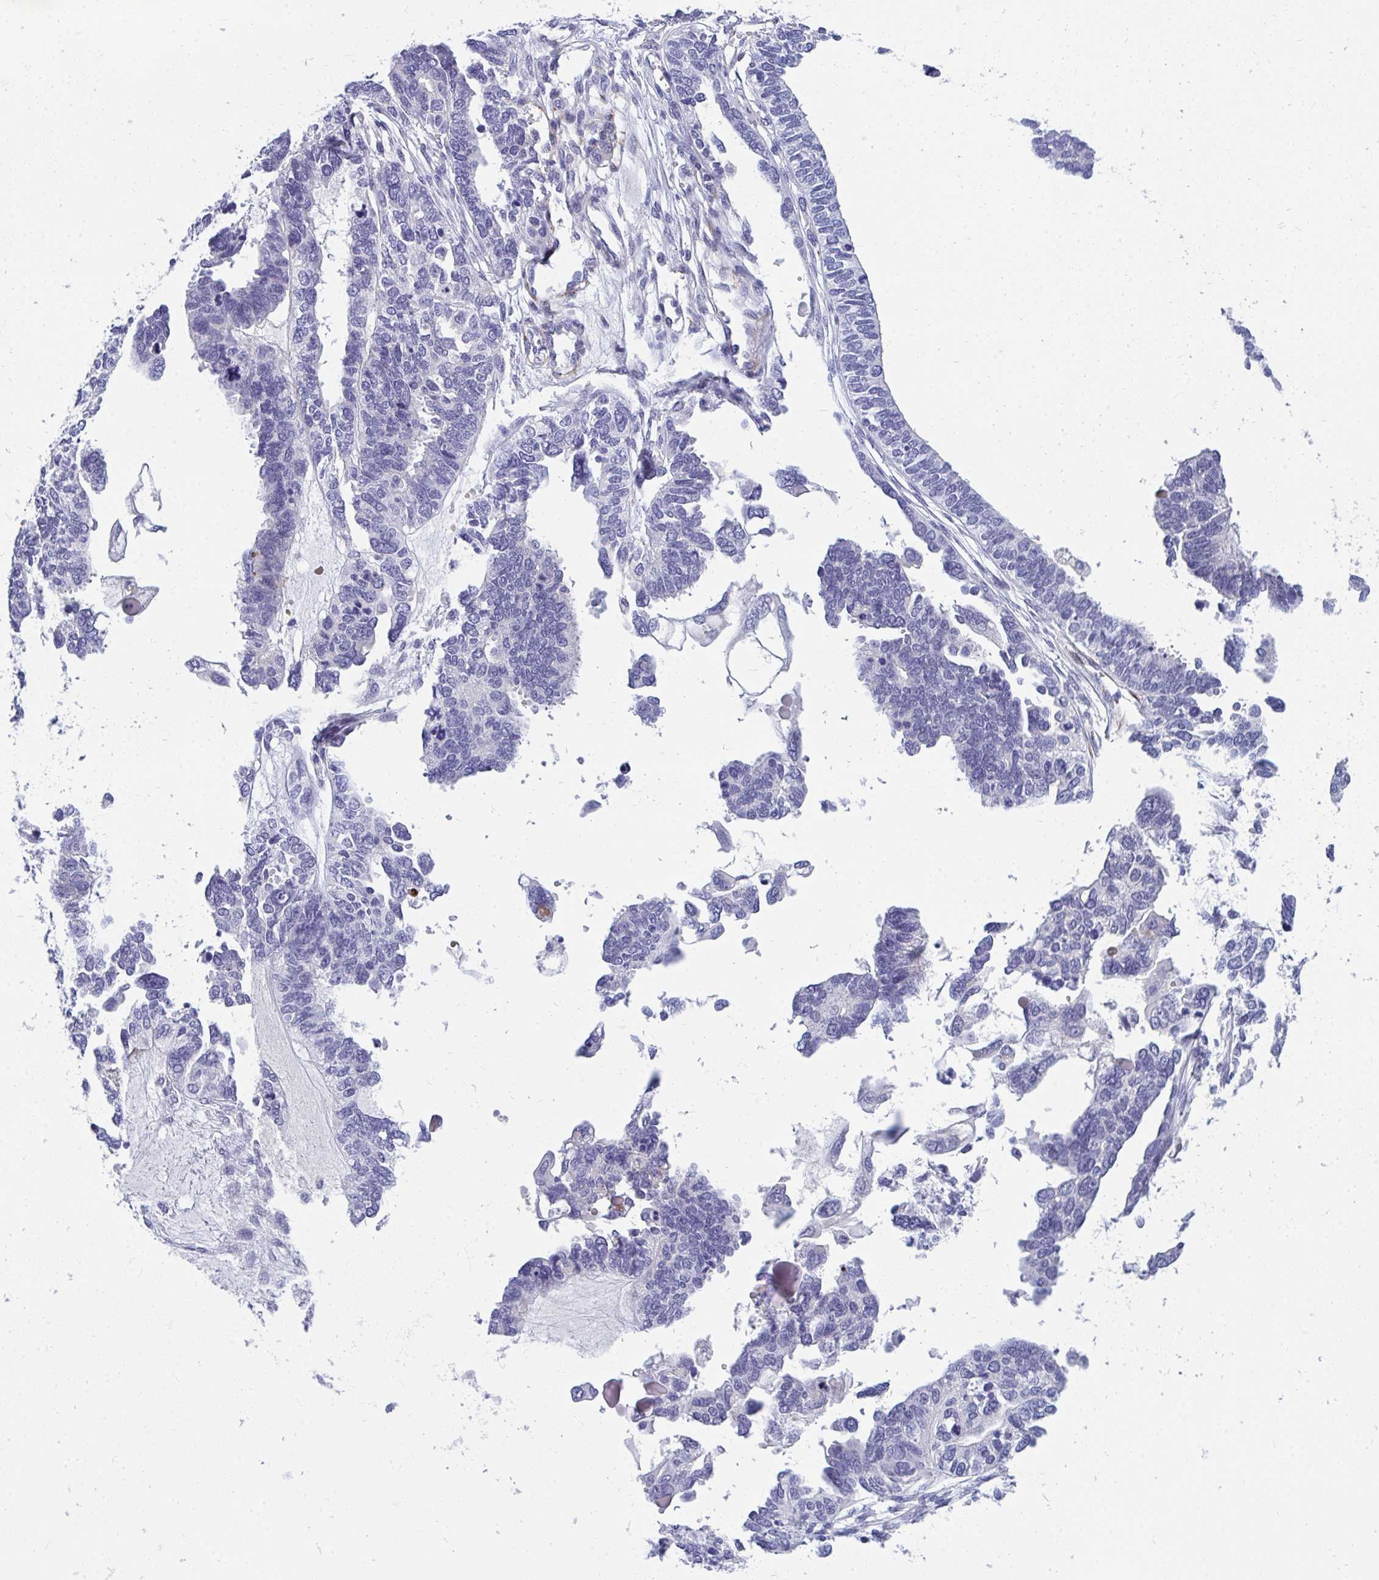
{"staining": {"intensity": "negative", "quantity": "none", "location": "none"}, "tissue": "ovarian cancer", "cell_type": "Tumor cells", "image_type": "cancer", "snomed": [{"axis": "morphology", "description": "Cystadenocarcinoma, serous, NOS"}, {"axis": "topography", "description": "Ovary"}], "caption": "Tumor cells show no significant protein staining in ovarian cancer (serous cystadenocarcinoma).", "gene": "TSBP1", "patient": {"sex": "female", "age": 51}}